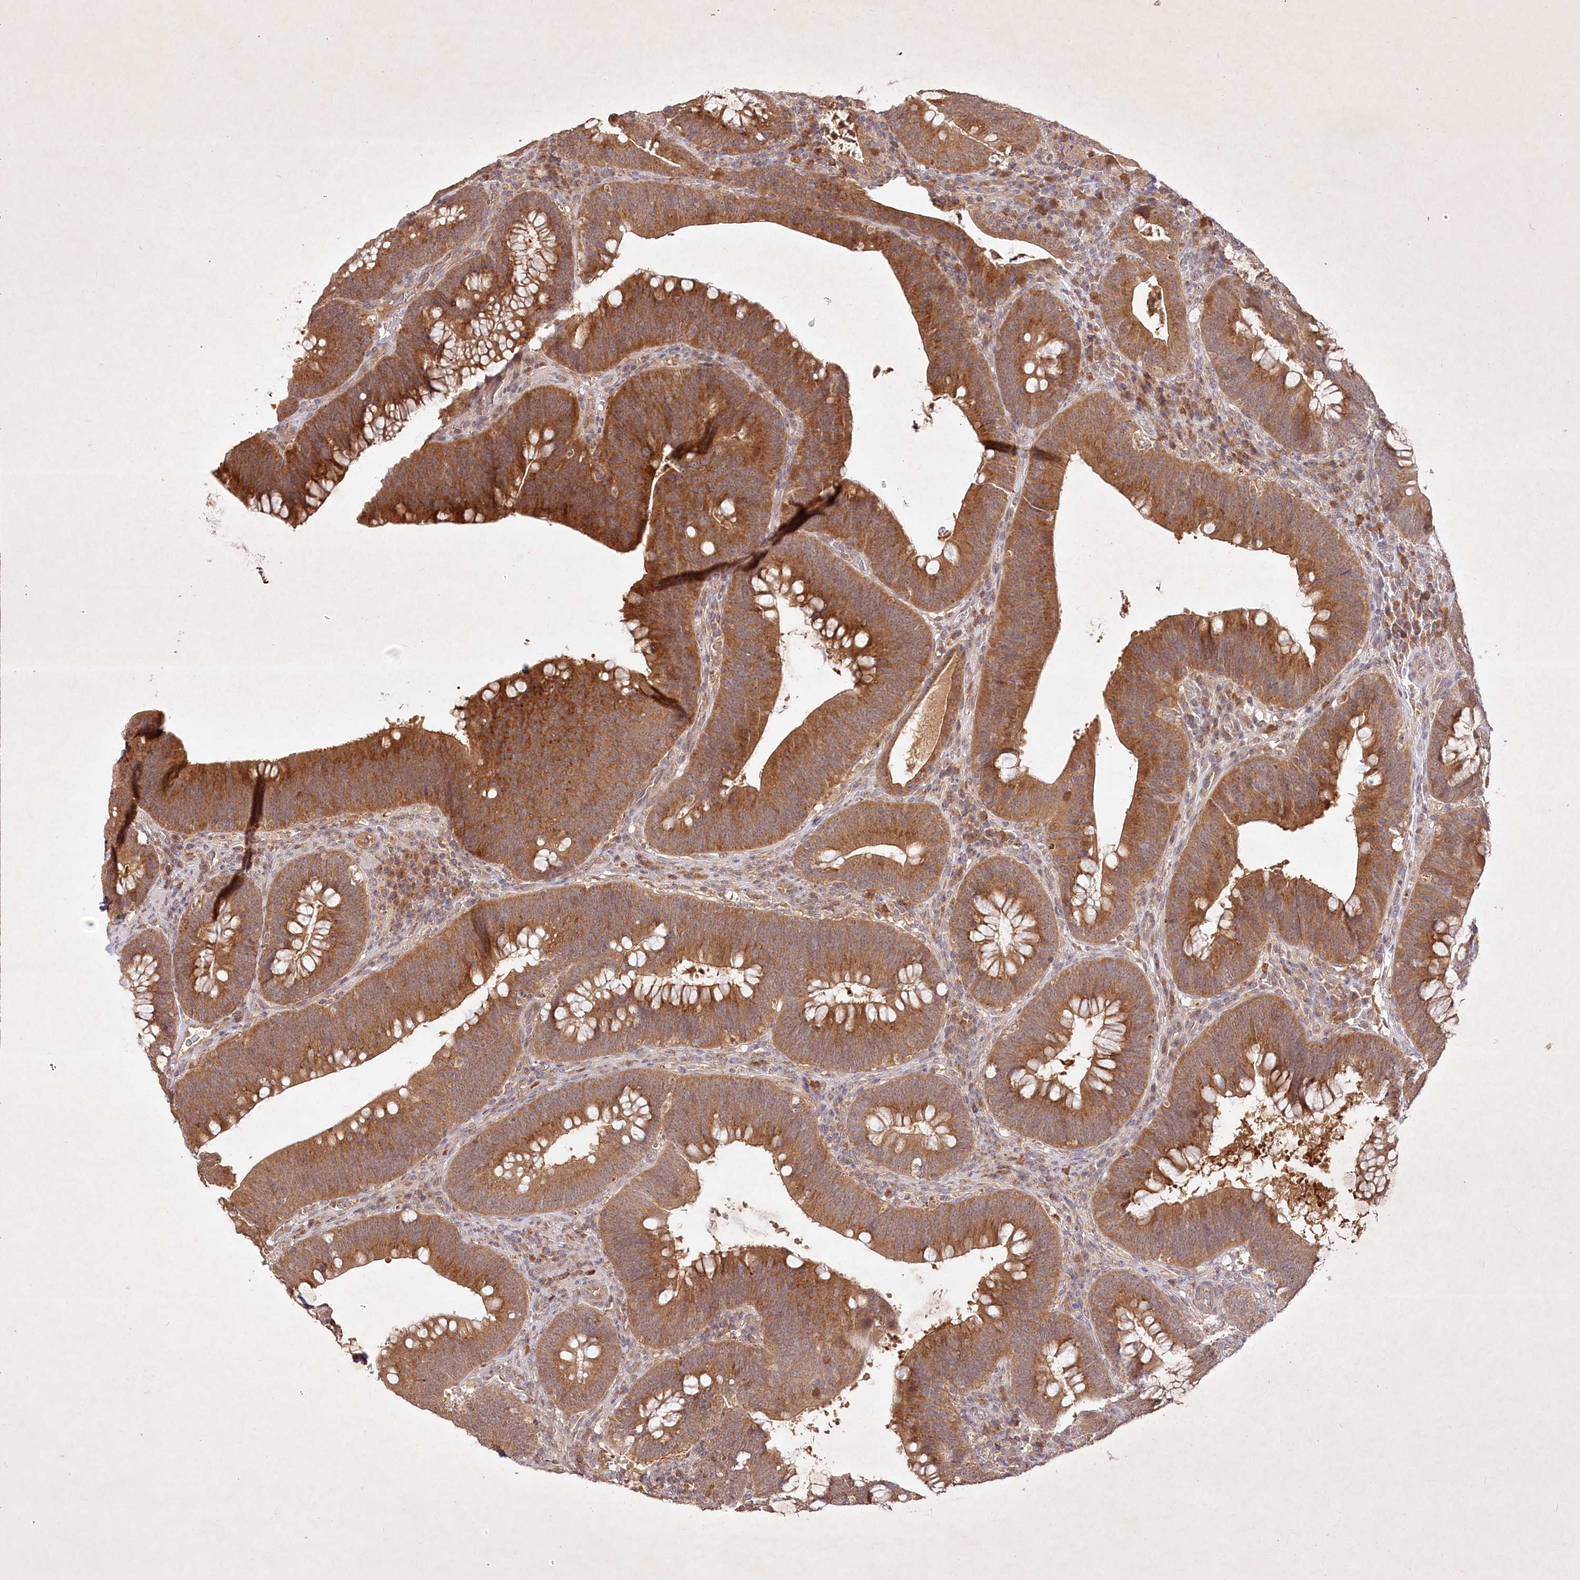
{"staining": {"intensity": "strong", "quantity": ">75%", "location": "cytoplasmic/membranous"}, "tissue": "colorectal cancer", "cell_type": "Tumor cells", "image_type": "cancer", "snomed": [{"axis": "morphology", "description": "Normal tissue, NOS"}, {"axis": "topography", "description": "Colon"}], "caption": "A histopathology image of colorectal cancer stained for a protein shows strong cytoplasmic/membranous brown staining in tumor cells. The protein is stained brown, and the nuclei are stained in blue (DAB IHC with brightfield microscopy, high magnification).", "gene": "IRAK1BP1", "patient": {"sex": "female", "age": 82}}